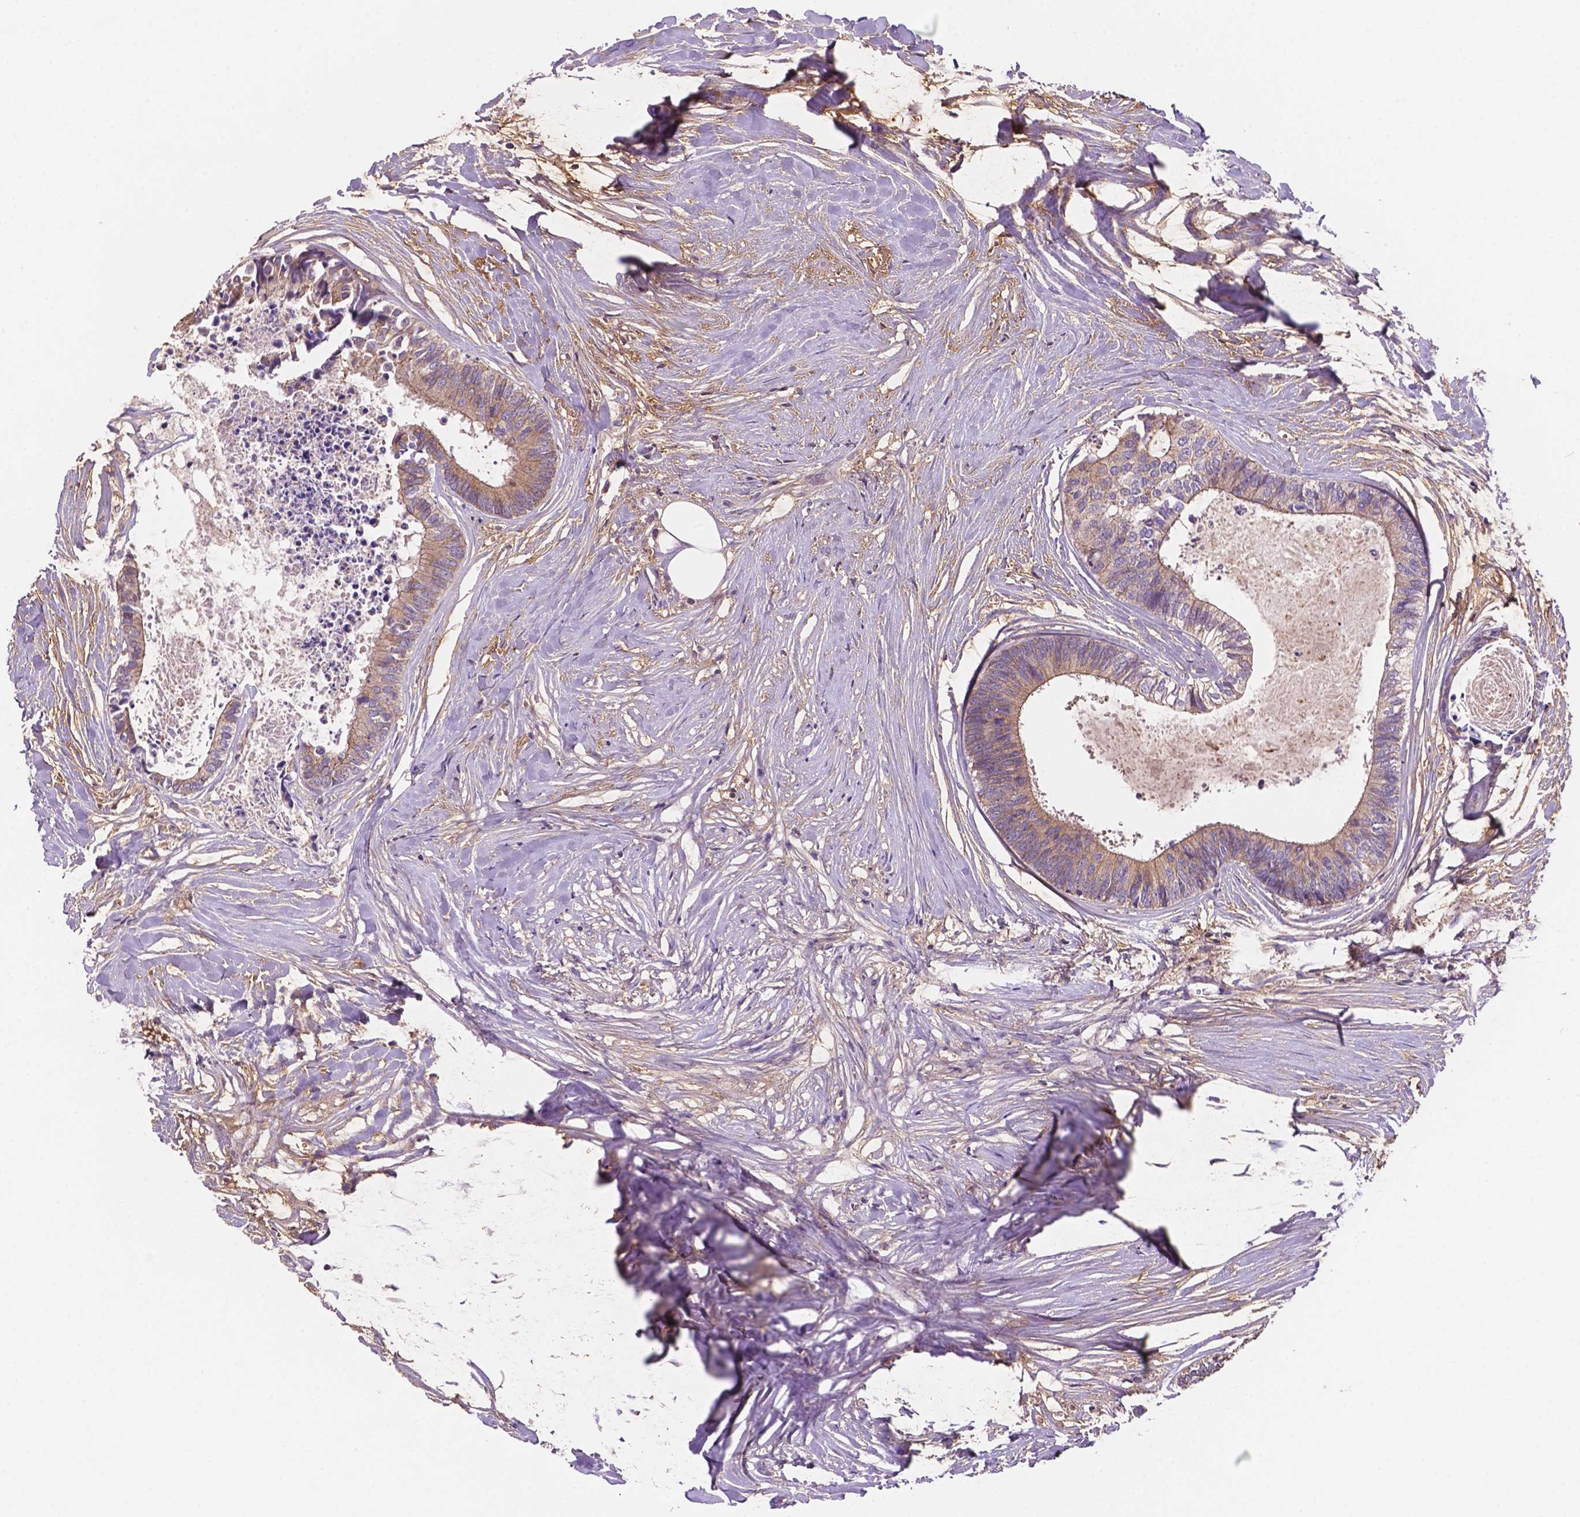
{"staining": {"intensity": "weak", "quantity": "25%-75%", "location": "cytoplasmic/membranous"}, "tissue": "colorectal cancer", "cell_type": "Tumor cells", "image_type": "cancer", "snomed": [{"axis": "morphology", "description": "Adenocarcinoma, NOS"}, {"axis": "topography", "description": "Colon"}, {"axis": "topography", "description": "Rectum"}], "caption": "A brown stain labels weak cytoplasmic/membranous expression of a protein in human colorectal cancer (adenocarcinoma) tumor cells.", "gene": "MKRN2OS", "patient": {"sex": "male", "age": 57}}